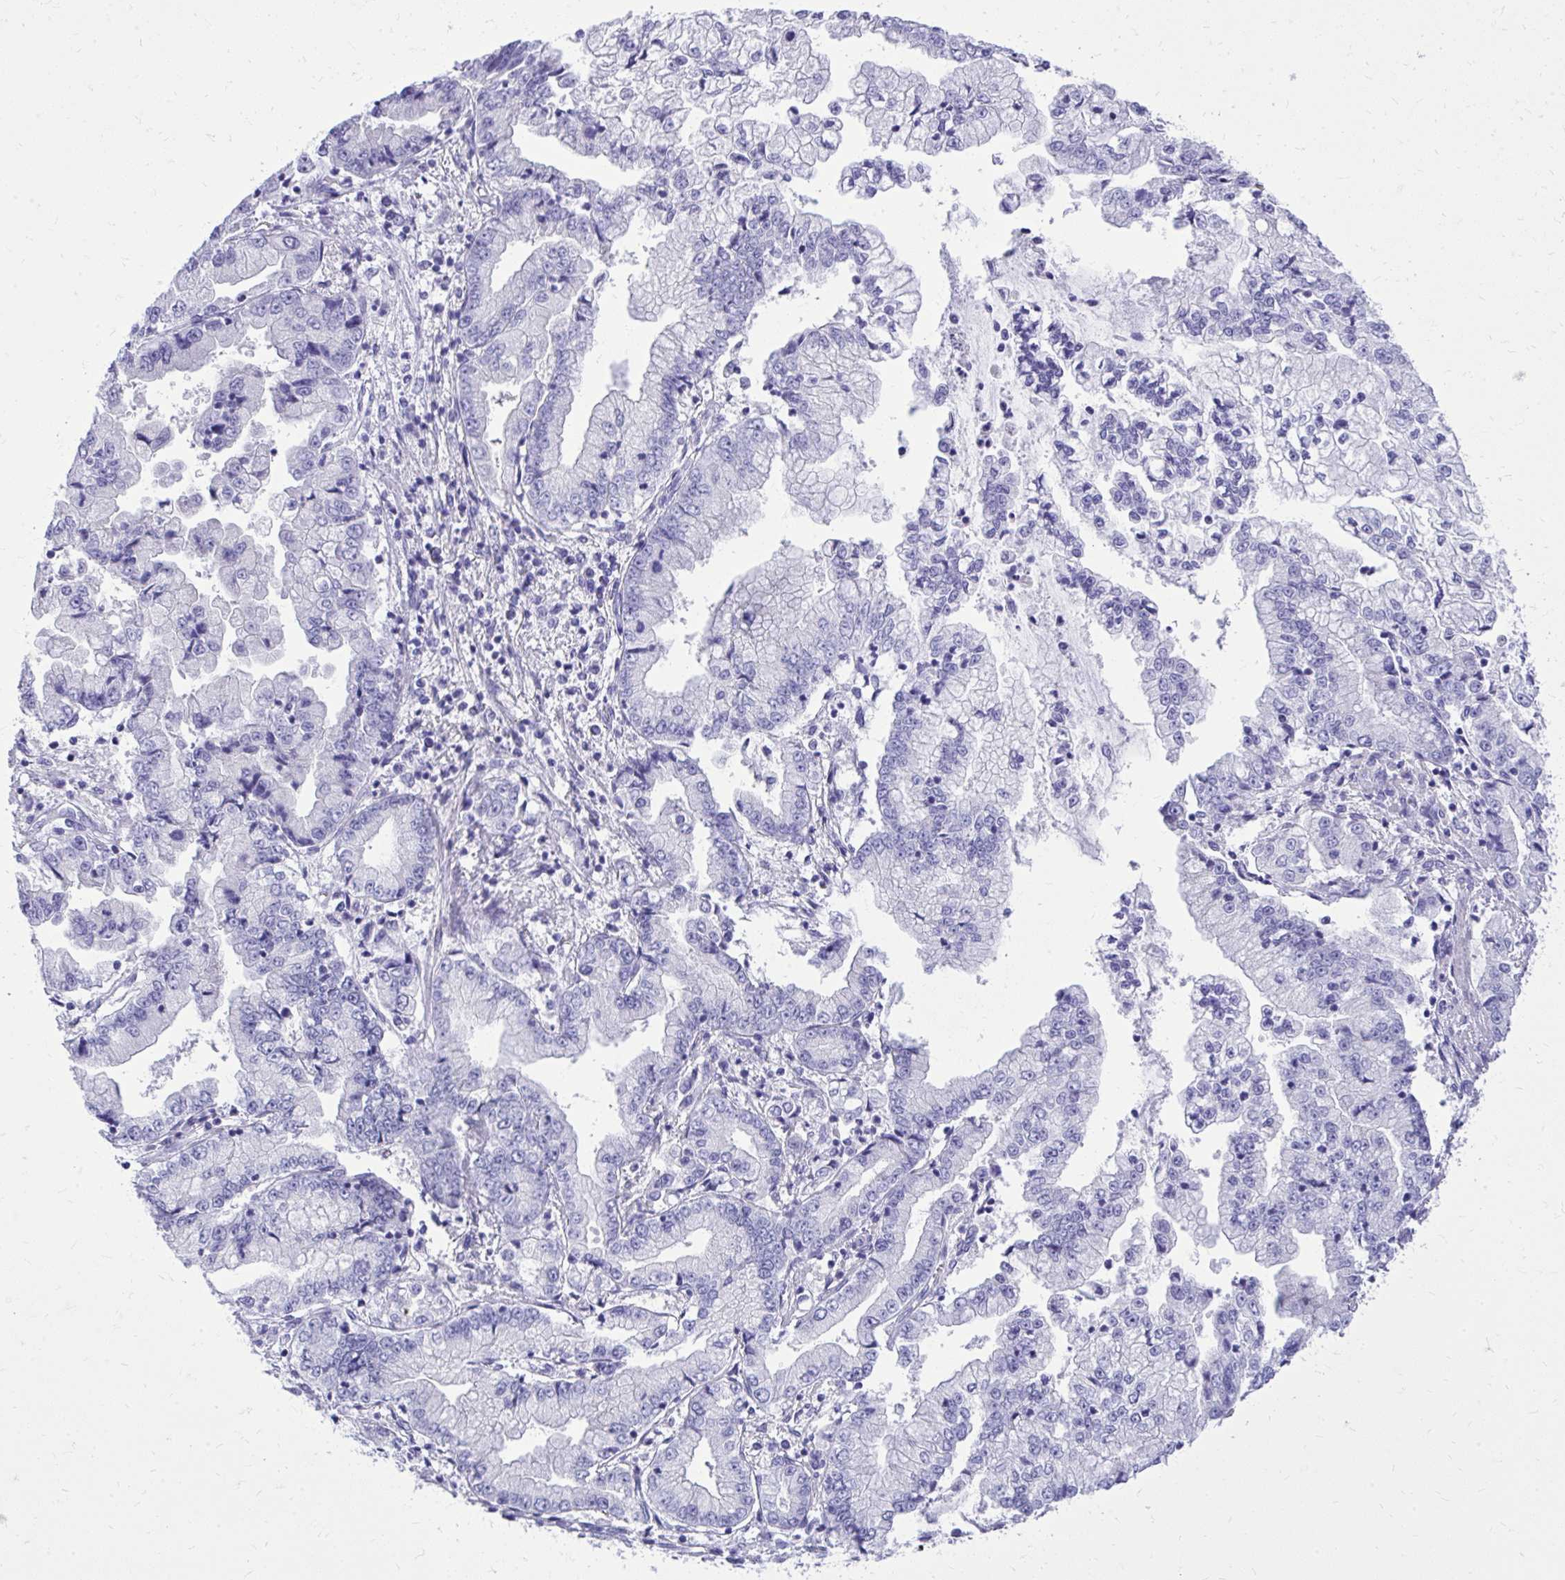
{"staining": {"intensity": "negative", "quantity": "none", "location": "none"}, "tissue": "stomach cancer", "cell_type": "Tumor cells", "image_type": "cancer", "snomed": [{"axis": "morphology", "description": "Adenocarcinoma, NOS"}, {"axis": "topography", "description": "Stomach, upper"}], "caption": "IHC image of neoplastic tissue: stomach cancer stained with DAB (3,3'-diaminobenzidine) exhibits no significant protein positivity in tumor cells. Nuclei are stained in blue.", "gene": "BCL6B", "patient": {"sex": "female", "age": 74}}